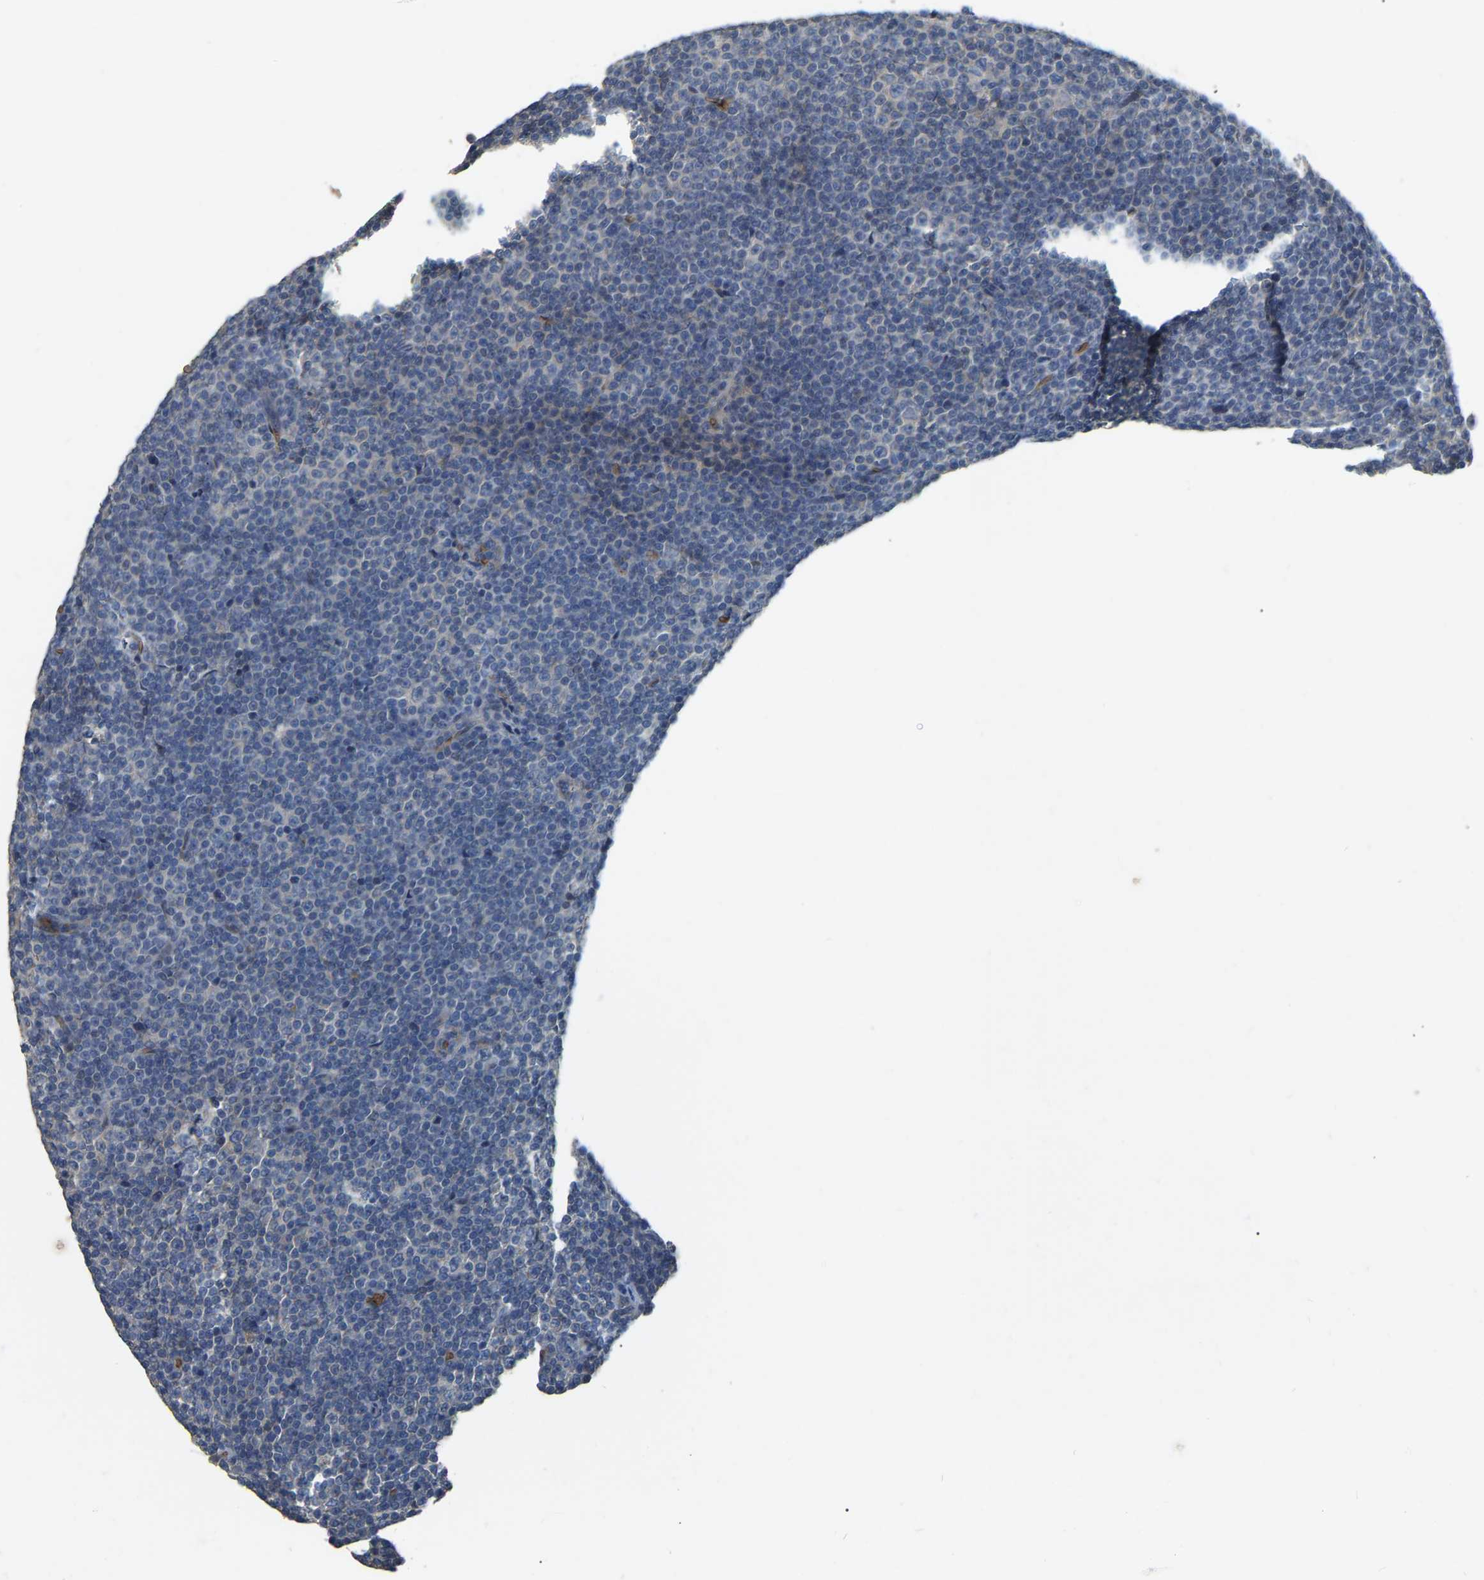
{"staining": {"intensity": "negative", "quantity": "none", "location": "none"}, "tissue": "lymphoma", "cell_type": "Tumor cells", "image_type": "cancer", "snomed": [{"axis": "morphology", "description": "Malignant lymphoma, non-Hodgkin's type, Low grade"}, {"axis": "topography", "description": "Lymph node"}], "caption": "A histopathology image of human malignant lymphoma, non-Hodgkin's type (low-grade) is negative for staining in tumor cells.", "gene": "CFAP298", "patient": {"sex": "female", "age": 67}}